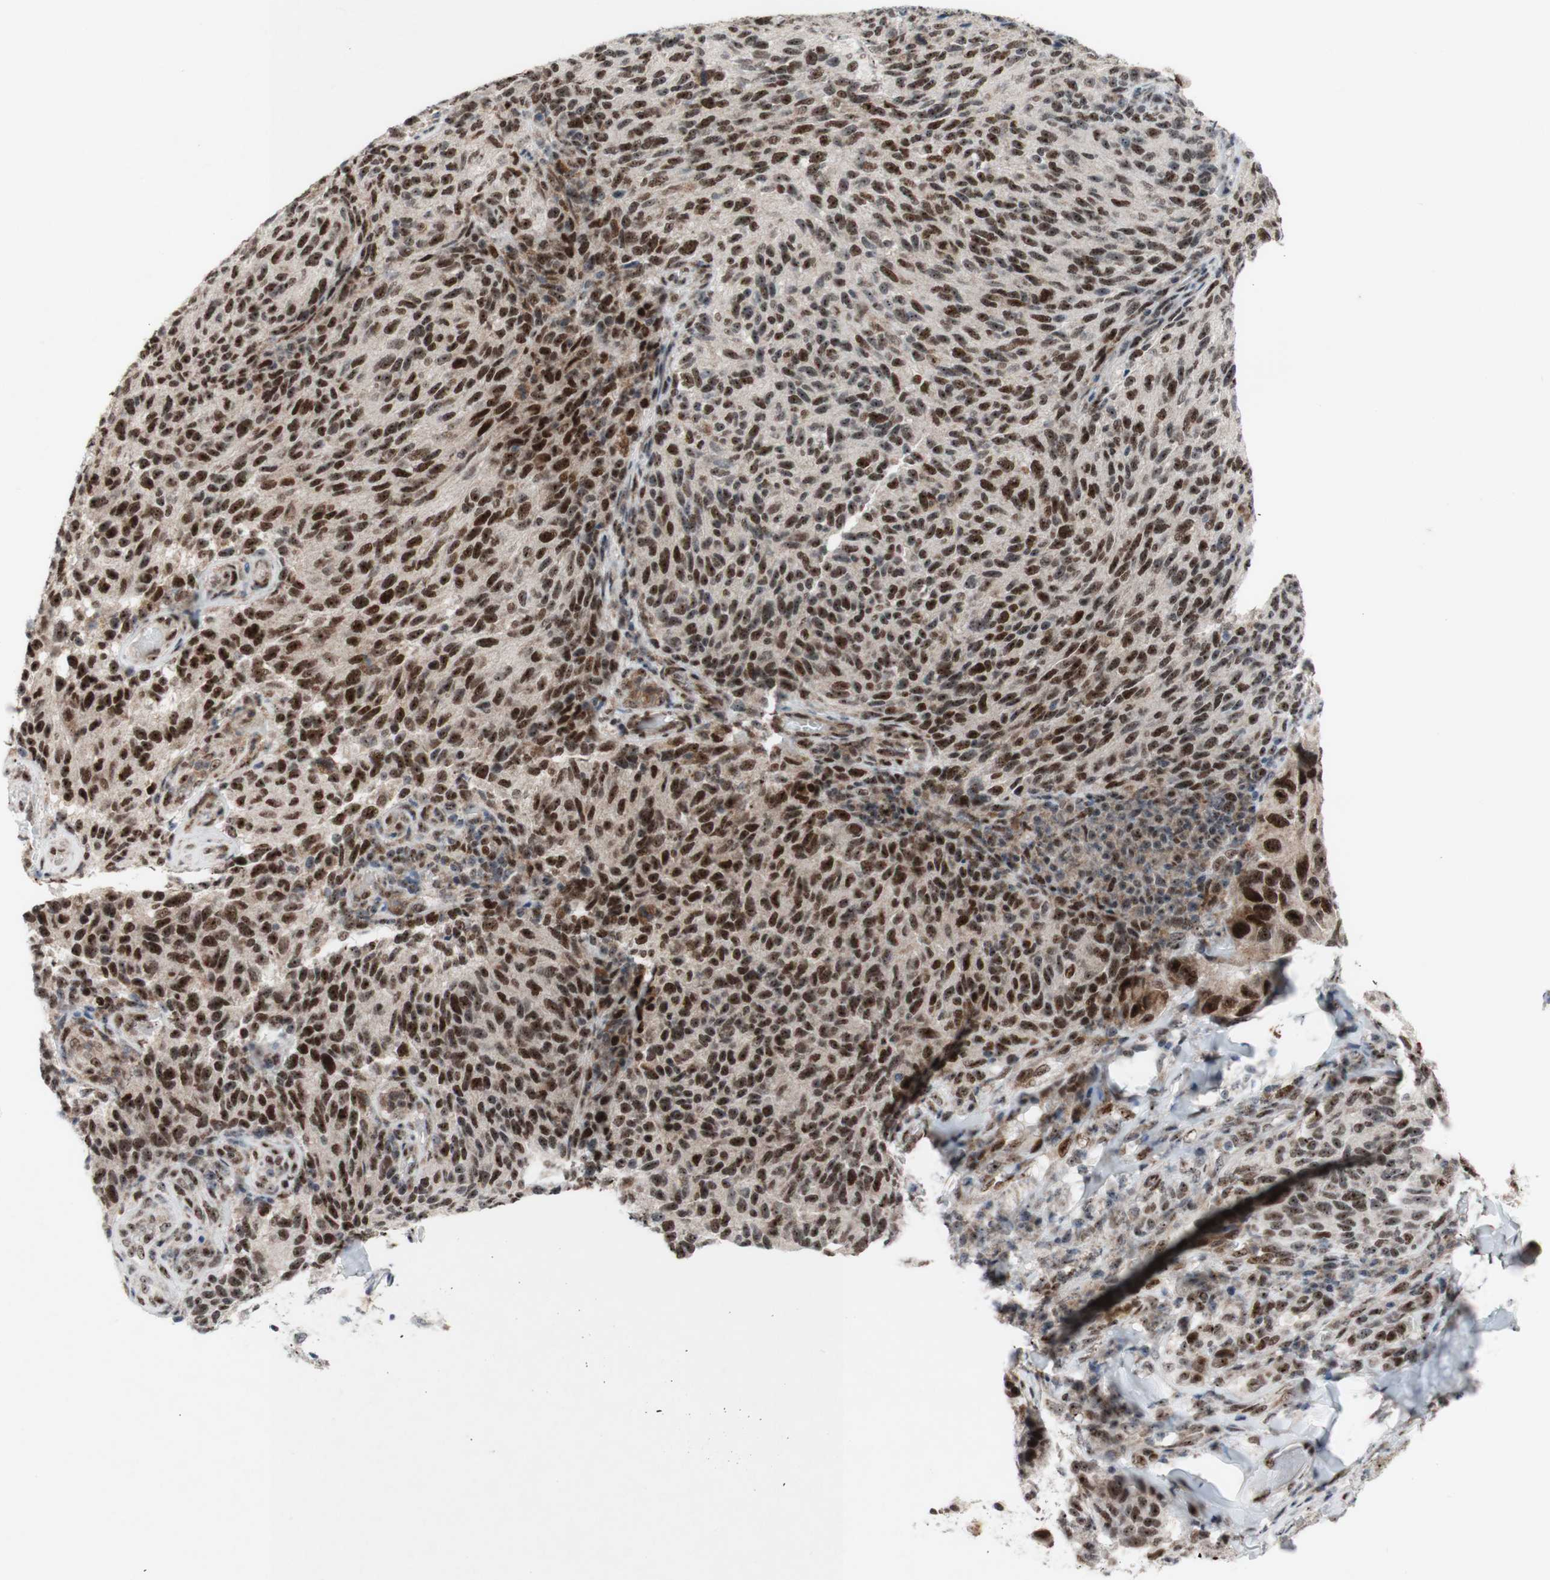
{"staining": {"intensity": "strong", "quantity": ">75%", "location": "nuclear"}, "tissue": "melanoma", "cell_type": "Tumor cells", "image_type": "cancer", "snomed": [{"axis": "morphology", "description": "Malignant melanoma, NOS"}, {"axis": "topography", "description": "Skin"}], "caption": "Malignant melanoma was stained to show a protein in brown. There is high levels of strong nuclear expression in approximately >75% of tumor cells.", "gene": "POLR1A", "patient": {"sex": "female", "age": 73}}